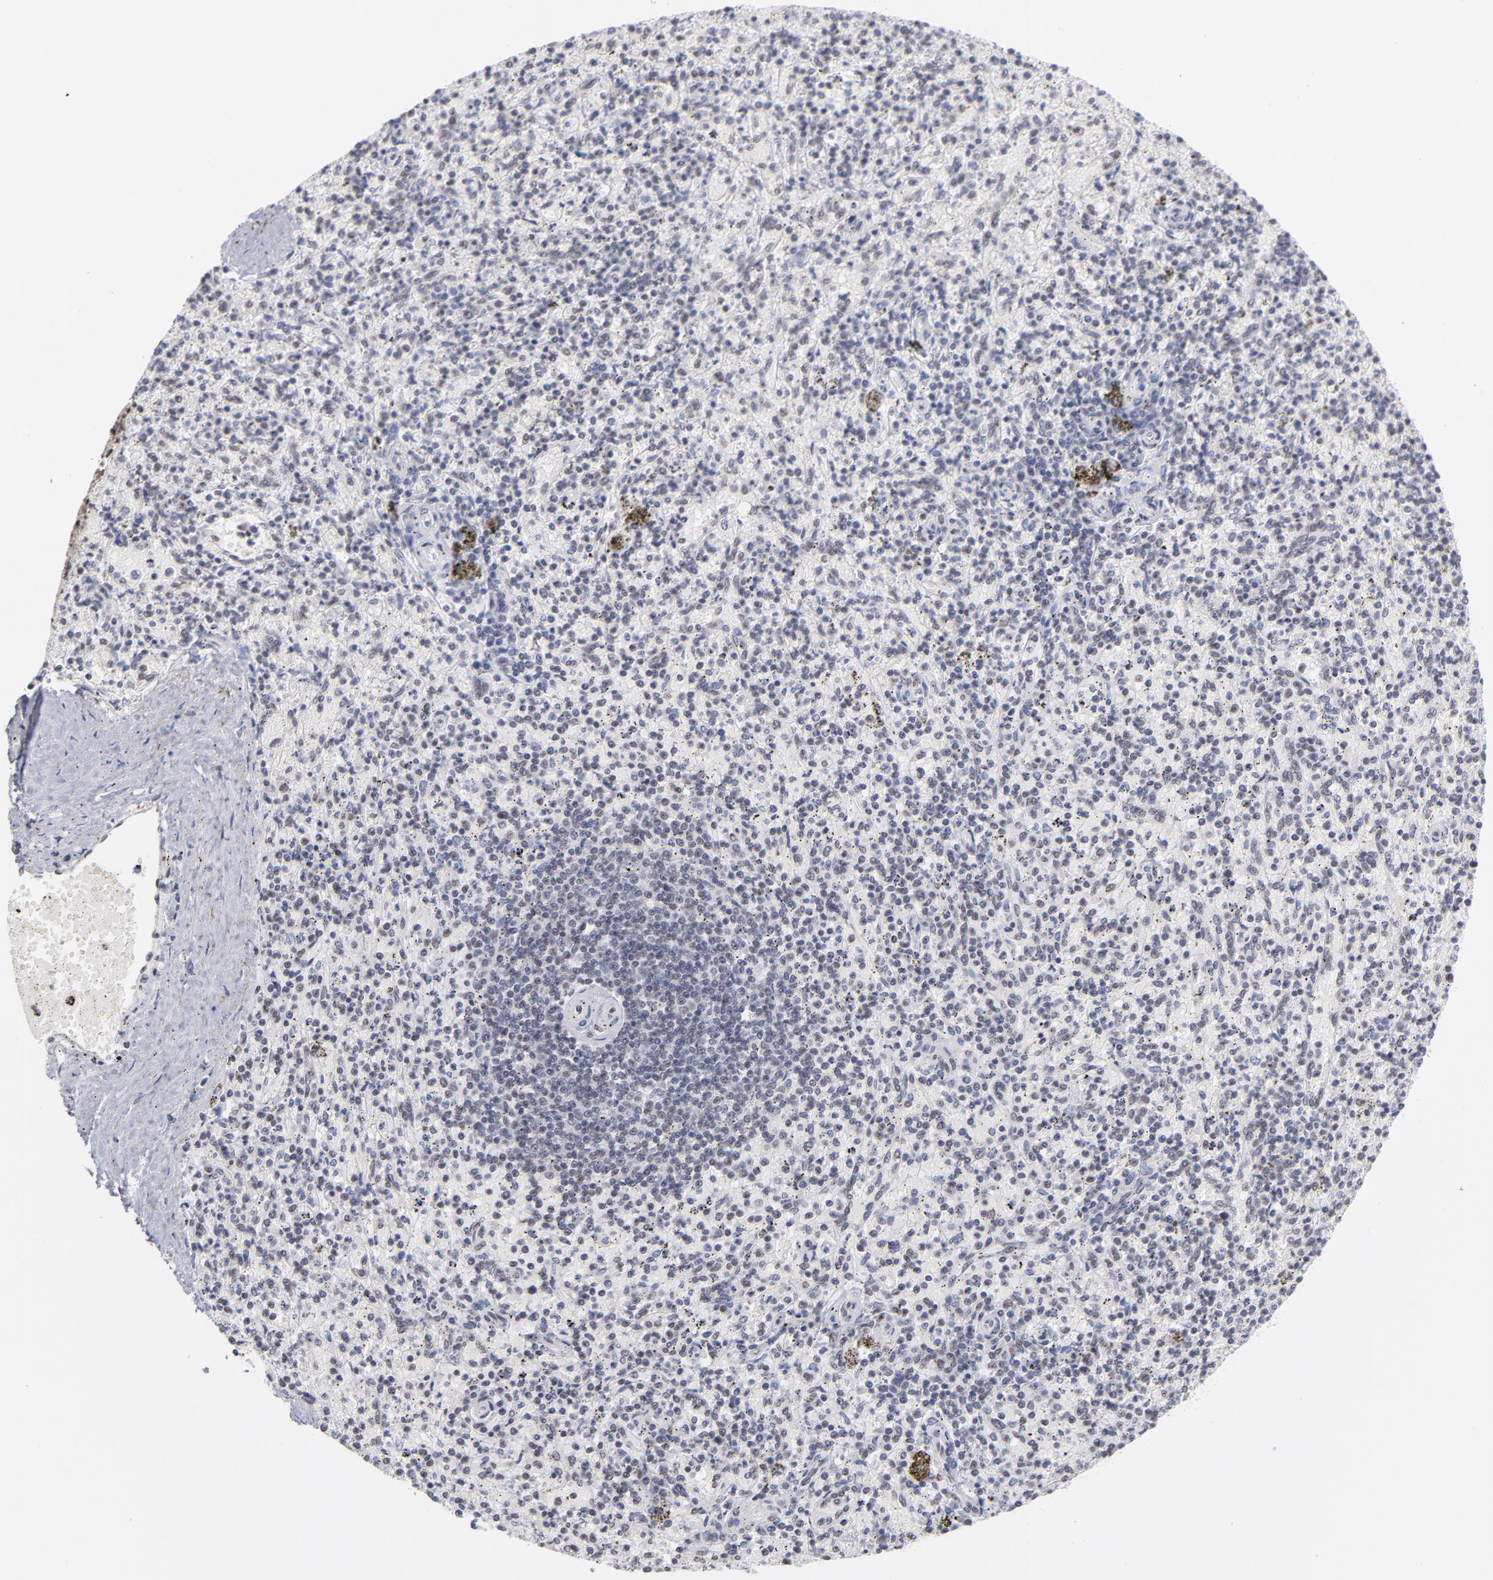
{"staining": {"intensity": "moderate", "quantity": "<25%", "location": "nuclear"}, "tissue": "spleen", "cell_type": "Cells in red pulp", "image_type": "normal", "snomed": [{"axis": "morphology", "description": "Normal tissue, NOS"}, {"axis": "topography", "description": "Spleen"}], "caption": "Protein expression analysis of benign human spleen reveals moderate nuclear staining in approximately <25% of cells in red pulp.", "gene": "ZNF3", "patient": {"sex": "female", "age": 43}}